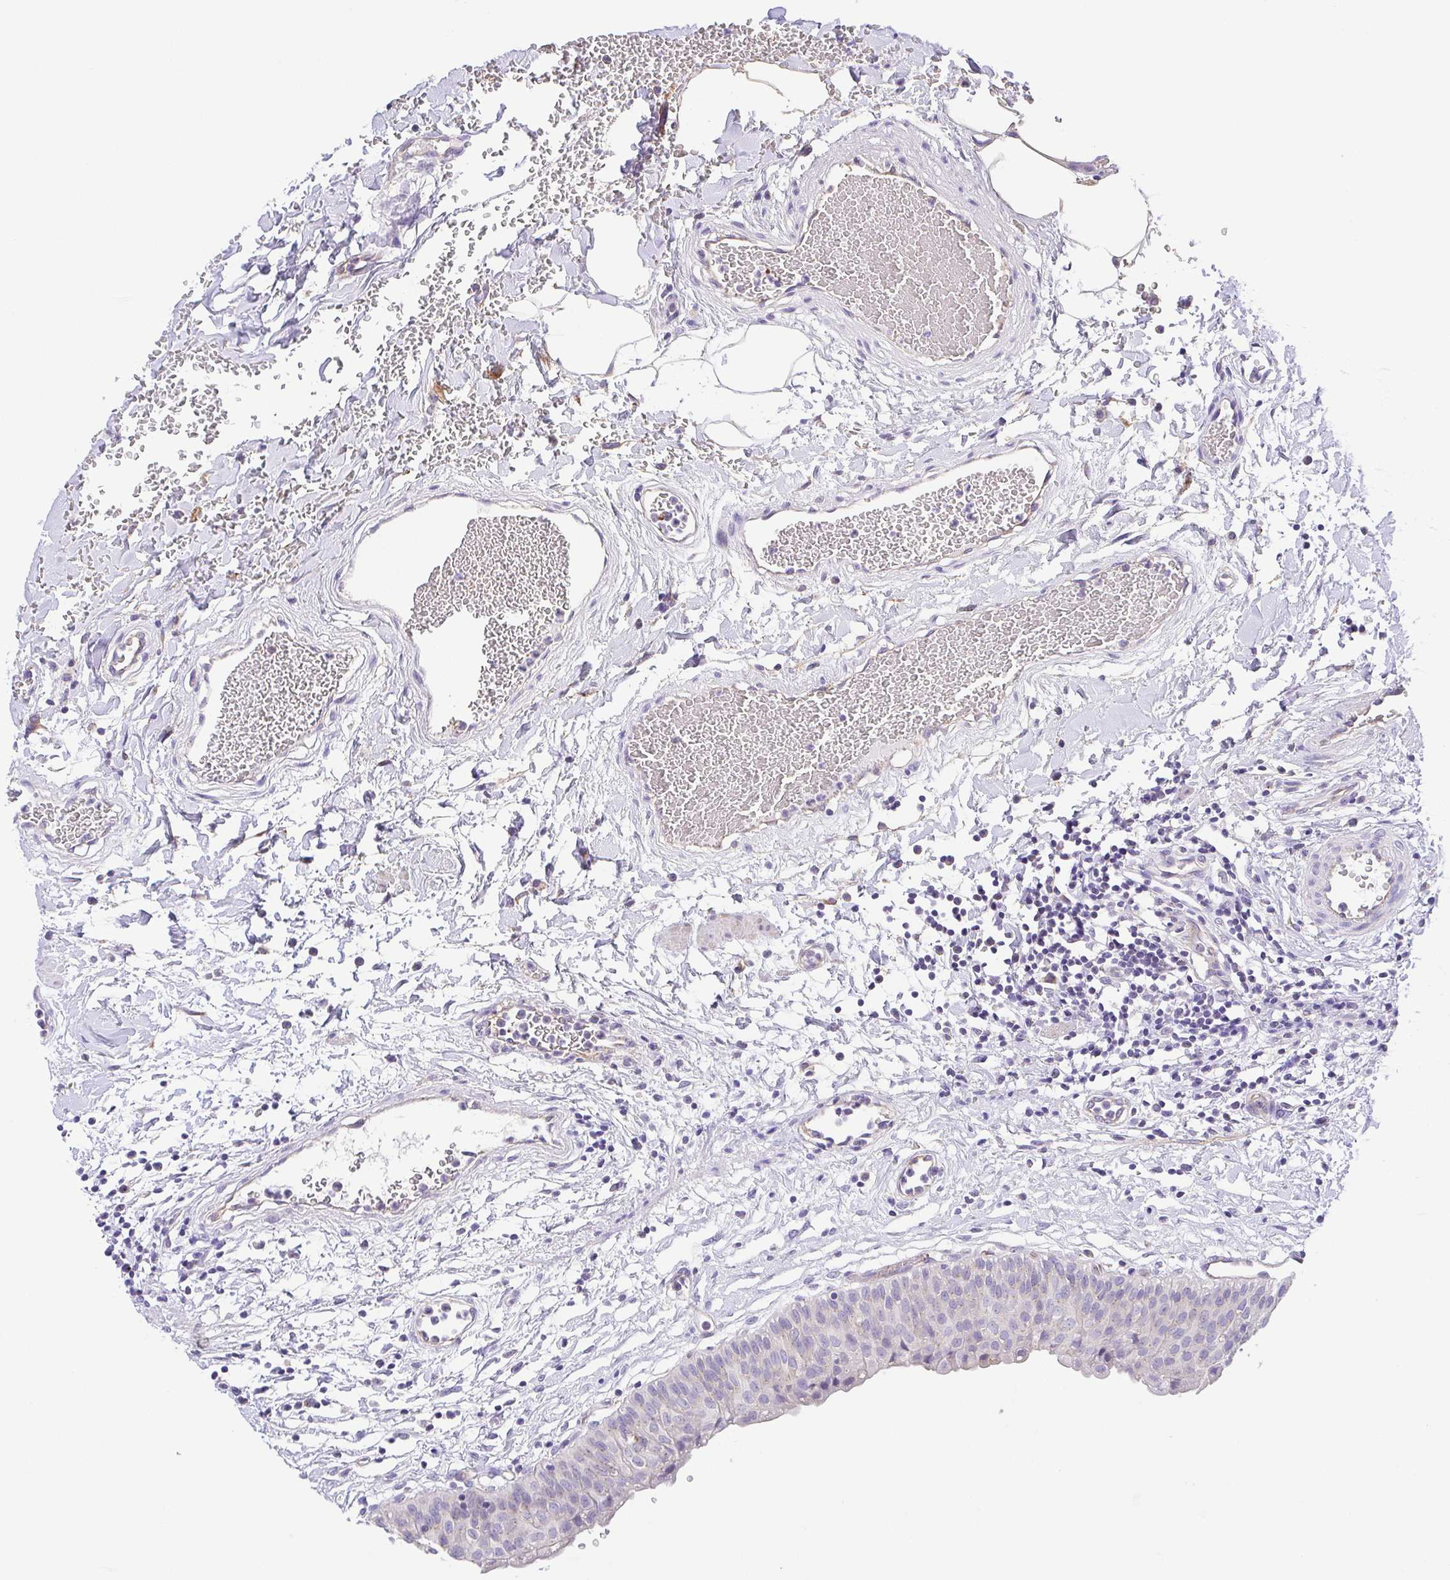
{"staining": {"intensity": "negative", "quantity": "none", "location": "none"}, "tissue": "urinary bladder", "cell_type": "Urothelial cells", "image_type": "normal", "snomed": [{"axis": "morphology", "description": "Normal tissue, NOS"}, {"axis": "topography", "description": "Urinary bladder"}], "caption": "The histopathology image reveals no significant staining in urothelial cells of urinary bladder.", "gene": "SLC13A1", "patient": {"sex": "male", "age": 55}}